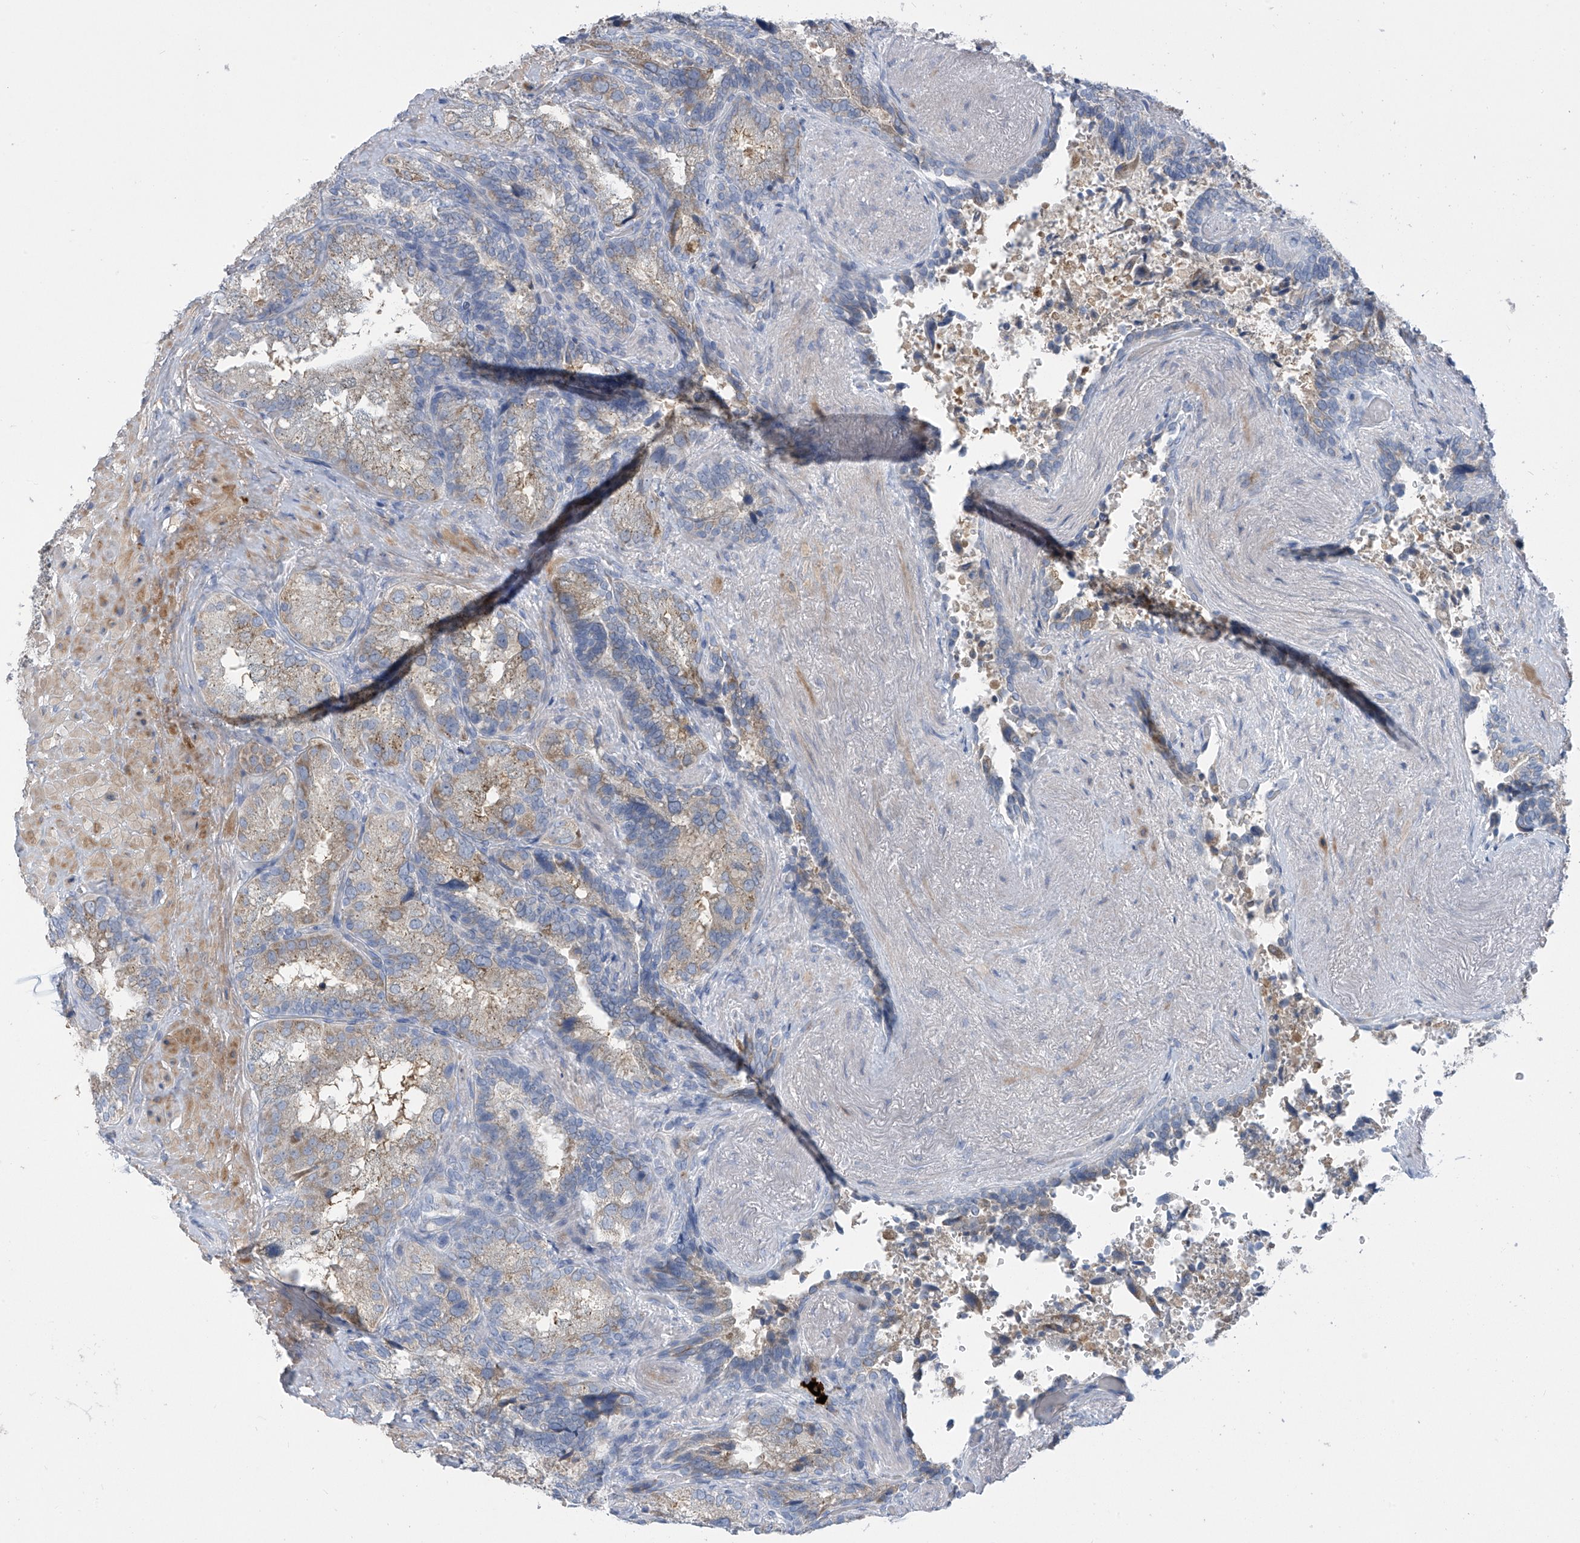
{"staining": {"intensity": "weak", "quantity": "25%-75%", "location": "cytoplasmic/membranous"}, "tissue": "seminal vesicle", "cell_type": "Glandular cells", "image_type": "normal", "snomed": [{"axis": "morphology", "description": "Normal tissue, NOS"}, {"axis": "topography", "description": "Seminal veicle"}, {"axis": "topography", "description": "Peripheral nerve tissue"}], "caption": "Immunohistochemical staining of normal seminal vesicle demonstrates weak cytoplasmic/membranous protein expression in about 25%-75% of glandular cells. Immunohistochemistry (ihc) stains the protein of interest in brown and the nuclei are stained blue.", "gene": "SLCO4A1", "patient": {"sex": "male", "age": 63}}